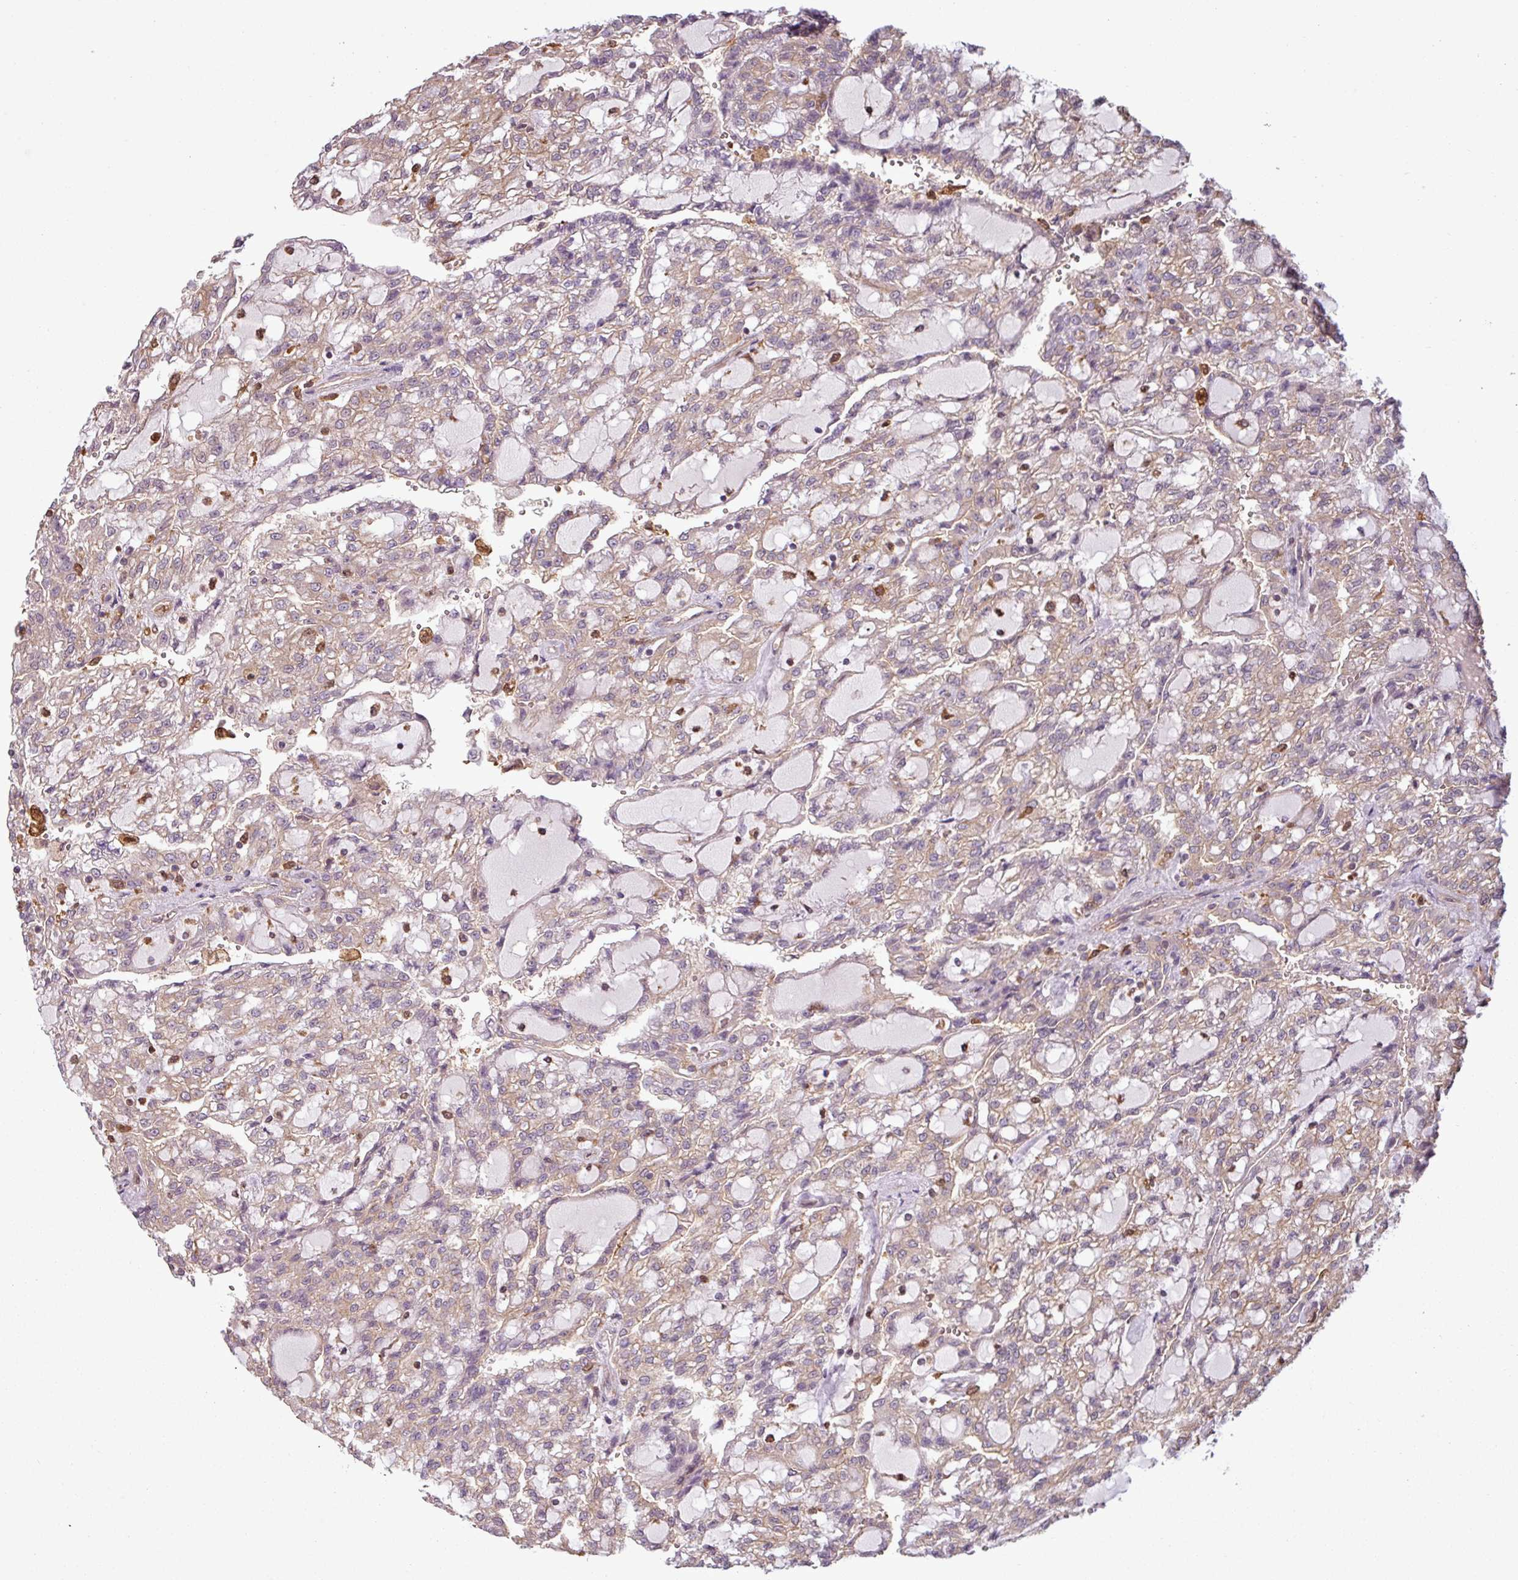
{"staining": {"intensity": "weak", "quantity": "25%-75%", "location": "cytoplasmic/membranous"}, "tissue": "renal cancer", "cell_type": "Tumor cells", "image_type": "cancer", "snomed": [{"axis": "morphology", "description": "Adenocarcinoma, NOS"}, {"axis": "topography", "description": "Kidney"}], "caption": "Renal cancer (adenocarcinoma) was stained to show a protein in brown. There is low levels of weak cytoplasmic/membranous expression in approximately 25%-75% of tumor cells.", "gene": "SH3BGRL", "patient": {"sex": "male", "age": 63}}